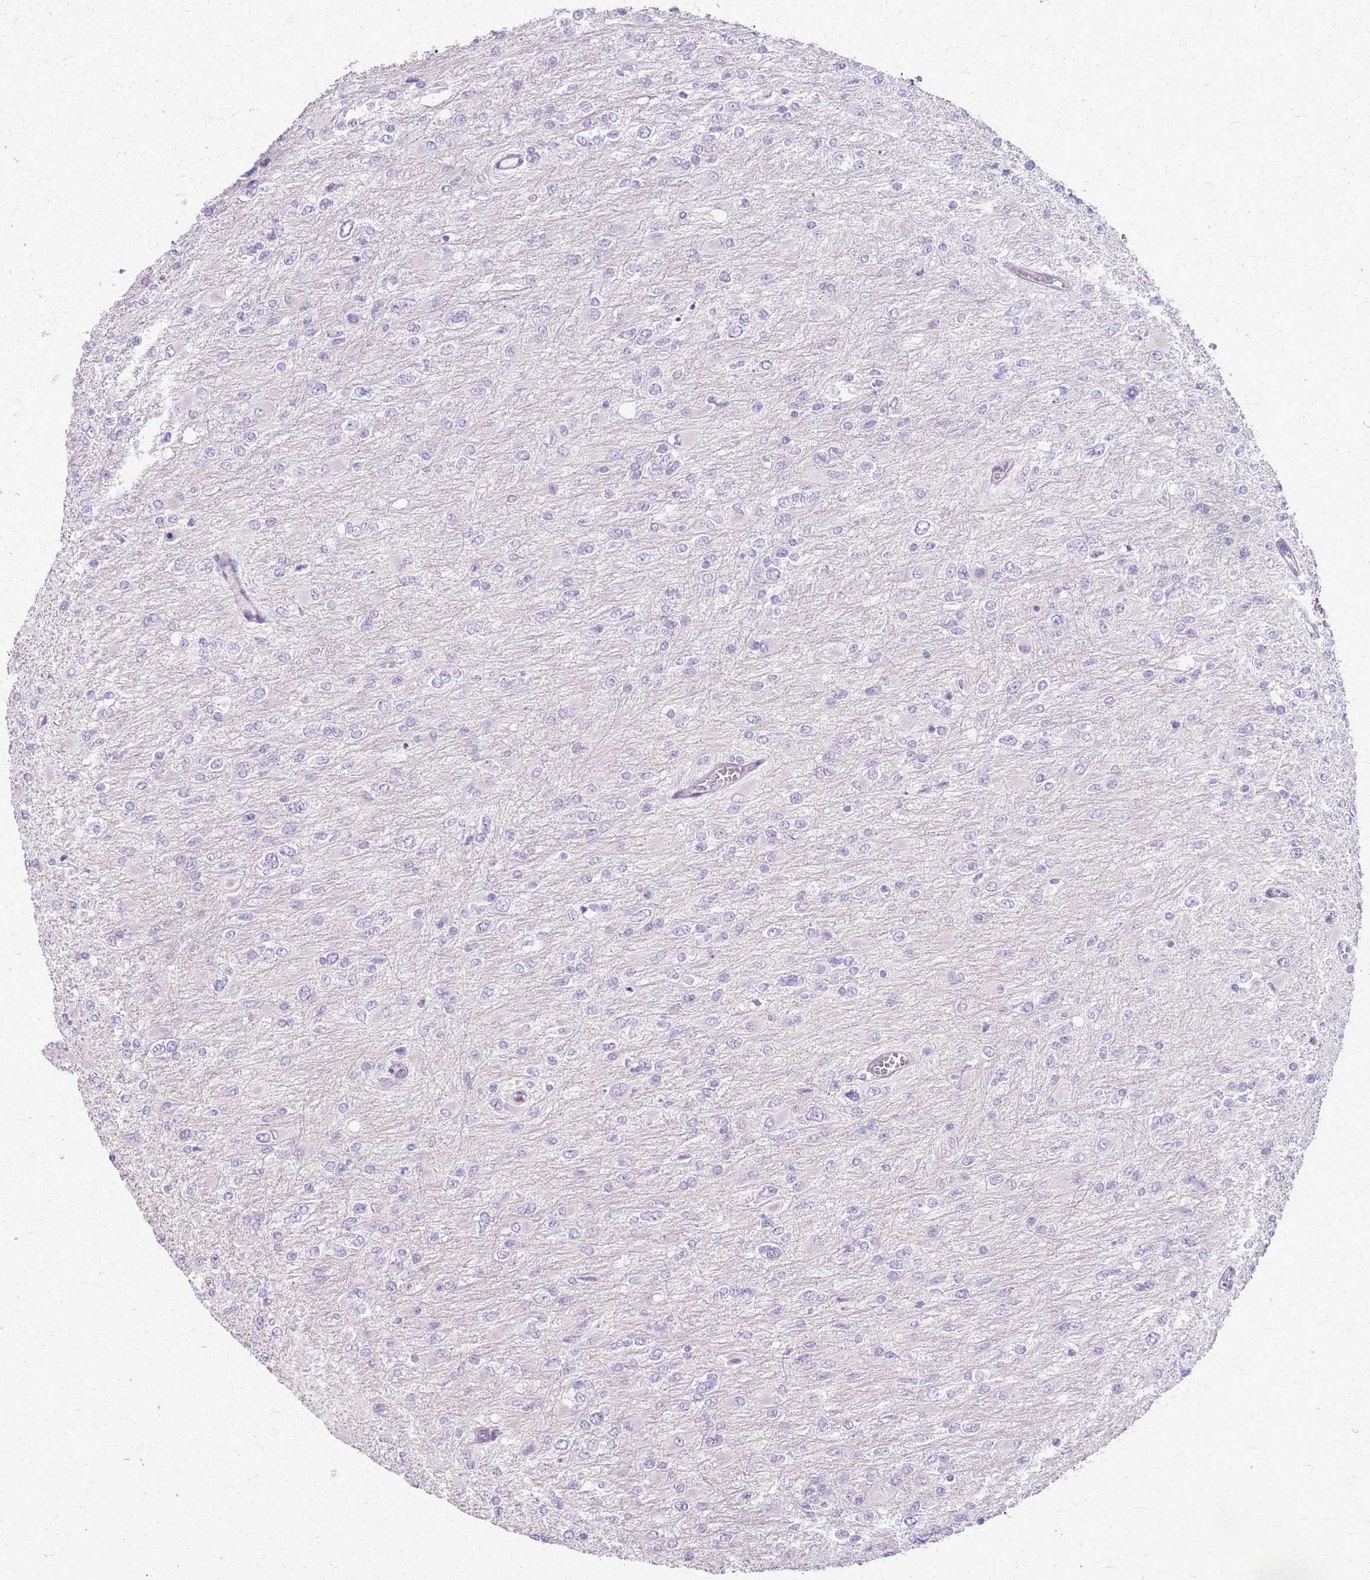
{"staining": {"intensity": "negative", "quantity": "none", "location": "none"}, "tissue": "glioma", "cell_type": "Tumor cells", "image_type": "cancer", "snomed": [{"axis": "morphology", "description": "Glioma, malignant, High grade"}, {"axis": "topography", "description": "Cerebral cortex"}], "caption": "IHC of human high-grade glioma (malignant) exhibits no staining in tumor cells.", "gene": "CSRP3", "patient": {"sex": "female", "age": 36}}